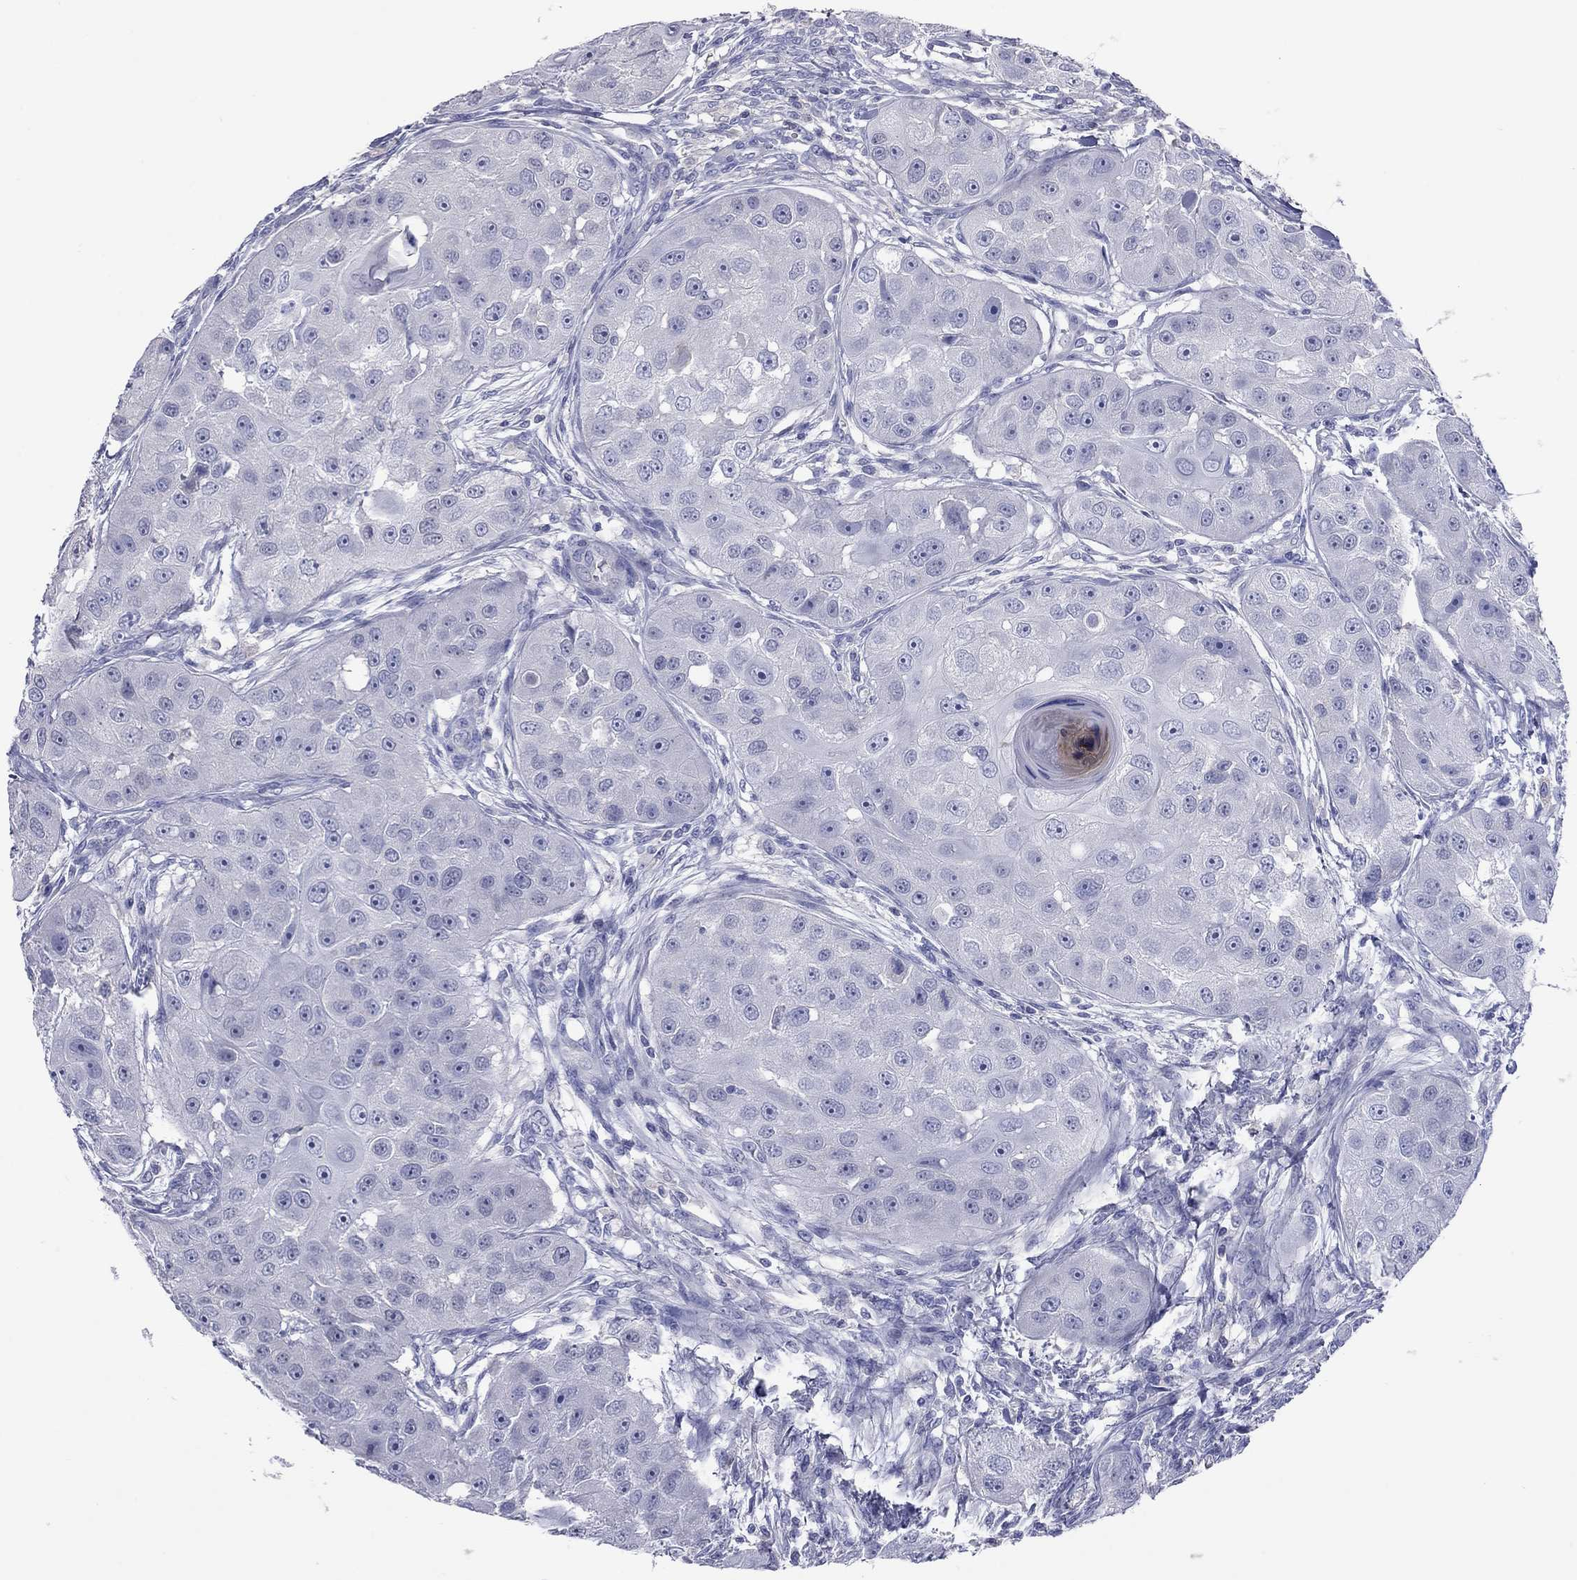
{"staining": {"intensity": "negative", "quantity": "none", "location": "none"}, "tissue": "head and neck cancer", "cell_type": "Tumor cells", "image_type": "cancer", "snomed": [{"axis": "morphology", "description": "Squamous cell carcinoma, NOS"}, {"axis": "topography", "description": "Head-Neck"}], "caption": "Head and neck squamous cell carcinoma was stained to show a protein in brown. There is no significant positivity in tumor cells.", "gene": "ACTL7B", "patient": {"sex": "male", "age": 51}}